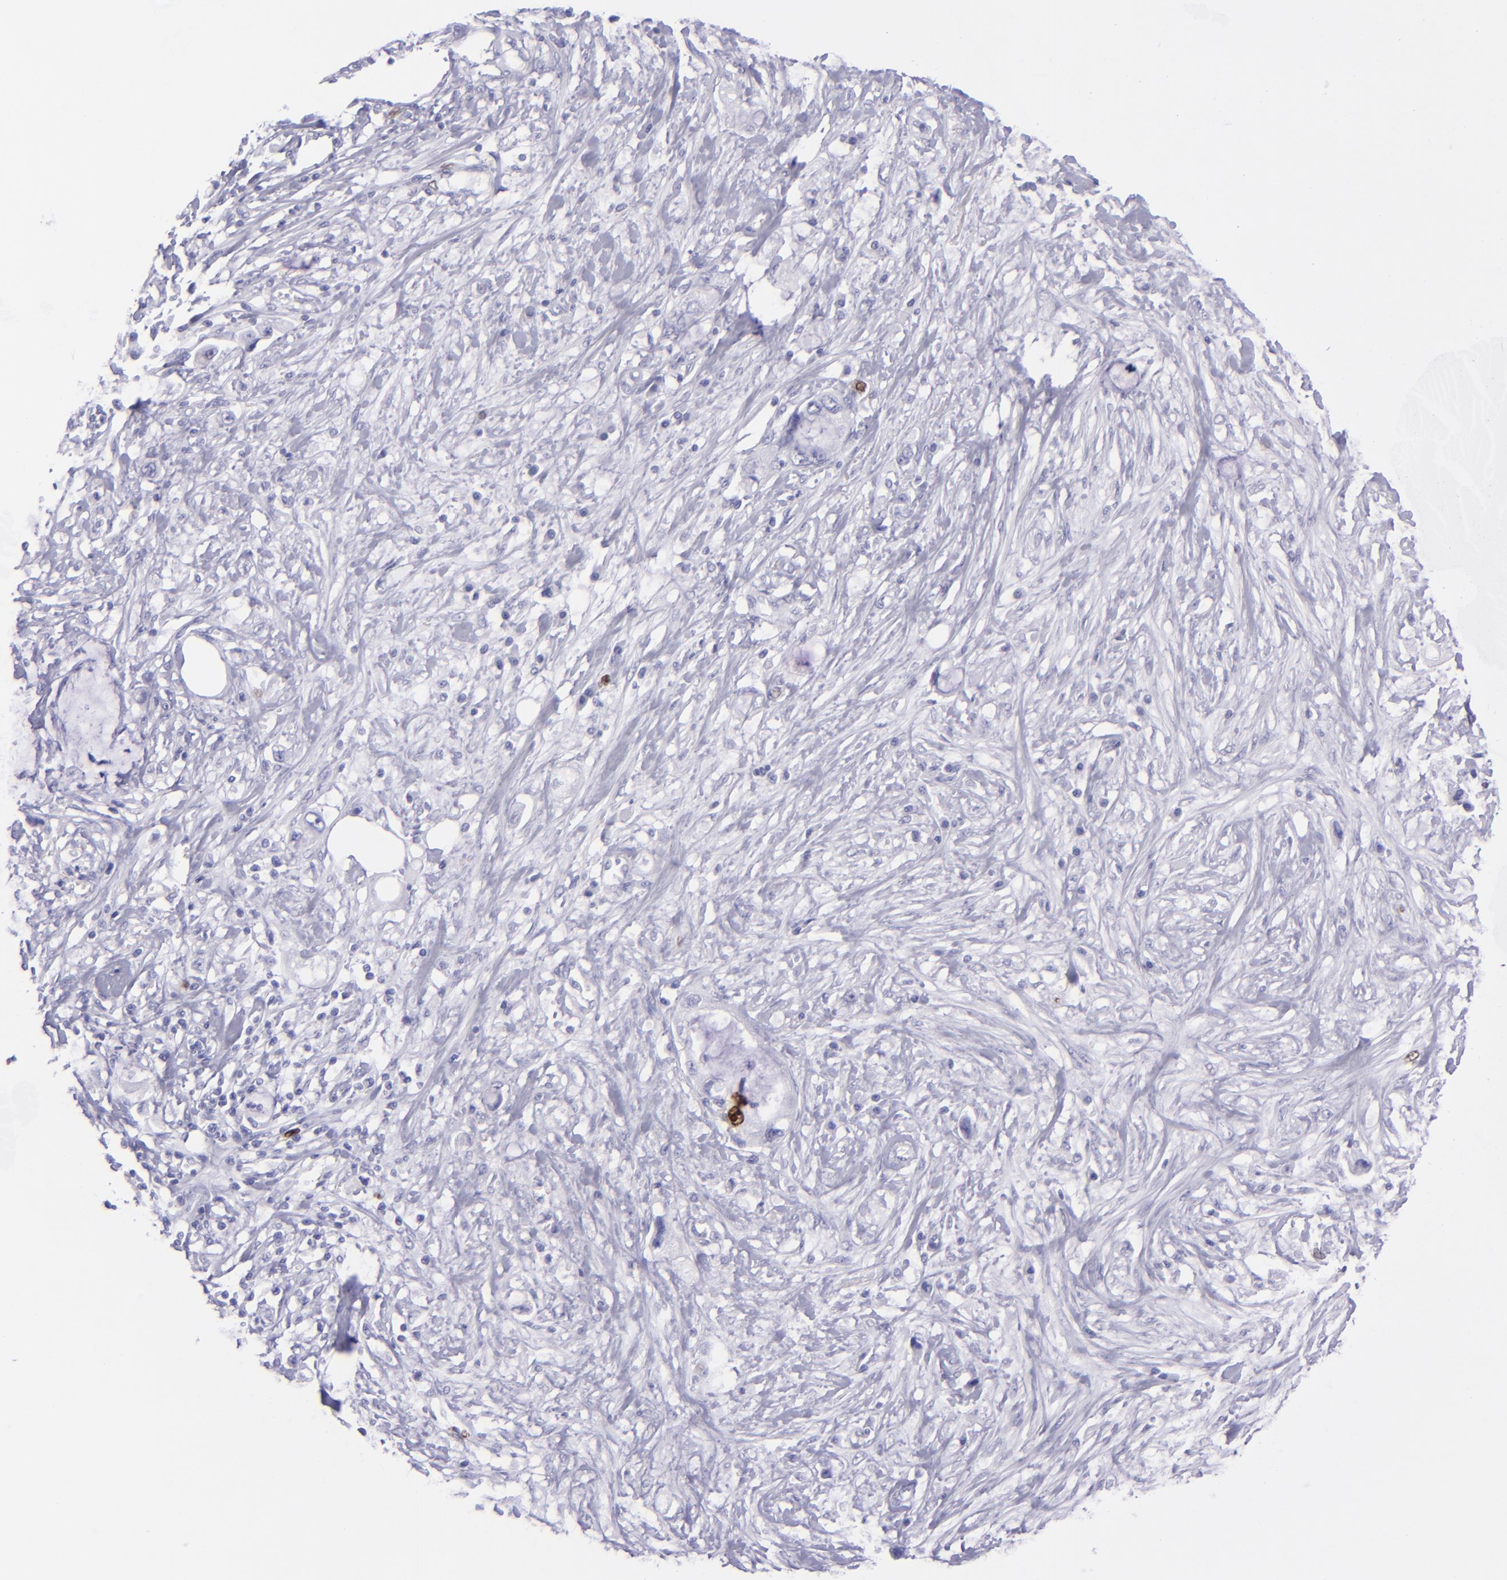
{"staining": {"intensity": "strong", "quantity": "<25%", "location": "nuclear"}, "tissue": "pancreatic cancer", "cell_type": "Tumor cells", "image_type": "cancer", "snomed": [{"axis": "morphology", "description": "Adenocarcinoma, NOS"}, {"axis": "topography", "description": "Pancreas"}, {"axis": "topography", "description": "Stomach, upper"}], "caption": "Strong nuclear protein expression is seen in approximately <25% of tumor cells in pancreatic cancer.", "gene": "TOP2A", "patient": {"sex": "male", "age": 77}}